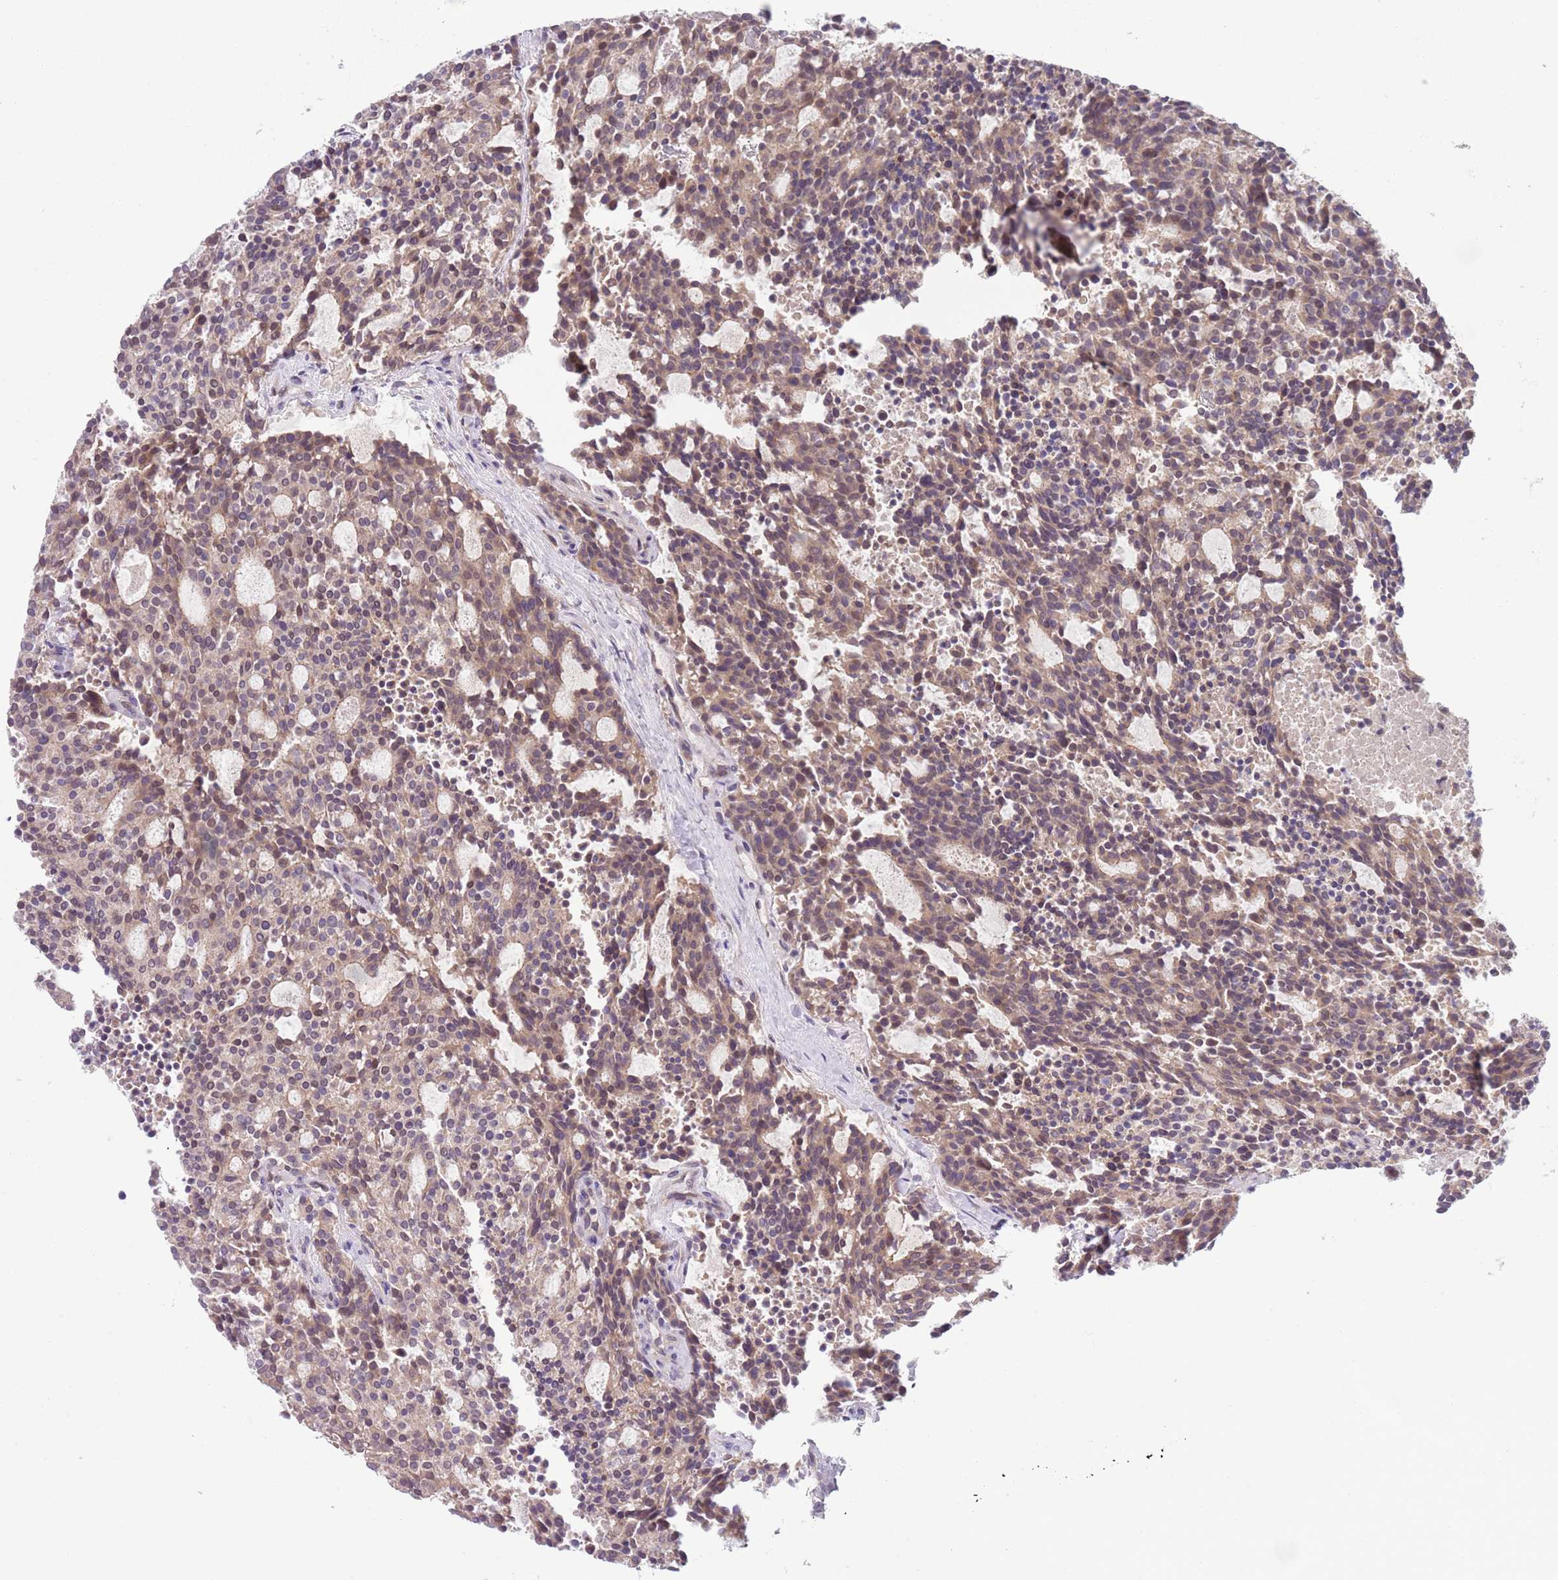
{"staining": {"intensity": "weak", "quantity": ">75%", "location": "cytoplasmic/membranous"}, "tissue": "carcinoid", "cell_type": "Tumor cells", "image_type": "cancer", "snomed": [{"axis": "morphology", "description": "Carcinoid, malignant, NOS"}, {"axis": "topography", "description": "Pancreas"}], "caption": "A histopathology image showing weak cytoplasmic/membranous staining in about >75% of tumor cells in carcinoid, as visualized by brown immunohistochemical staining.", "gene": "TM2D1", "patient": {"sex": "female", "age": 54}}